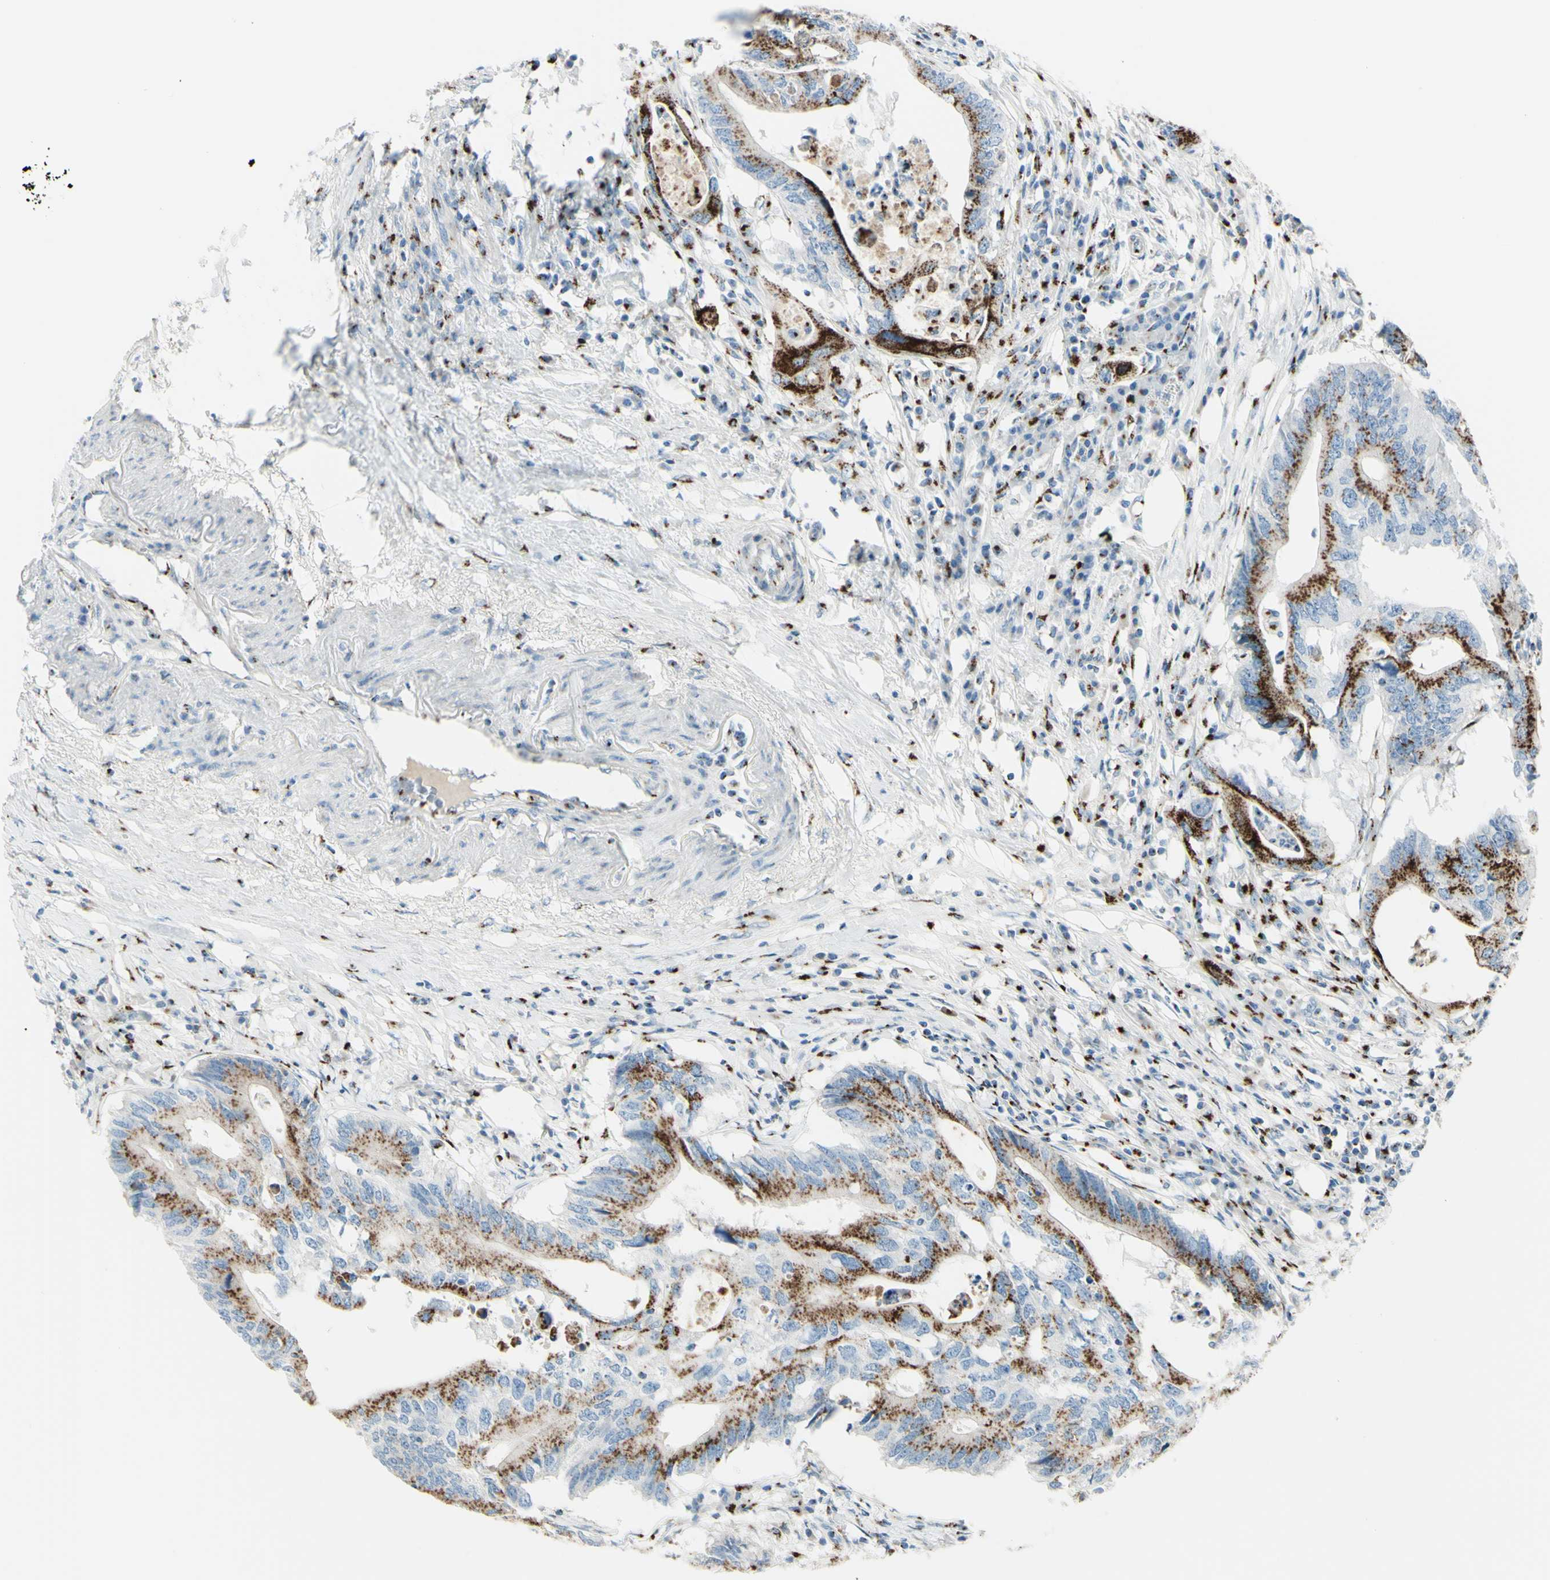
{"staining": {"intensity": "strong", "quantity": ">75%", "location": "cytoplasmic/membranous"}, "tissue": "colorectal cancer", "cell_type": "Tumor cells", "image_type": "cancer", "snomed": [{"axis": "morphology", "description": "Adenocarcinoma, NOS"}, {"axis": "topography", "description": "Colon"}], "caption": "Brown immunohistochemical staining in colorectal cancer exhibits strong cytoplasmic/membranous positivity in approximately >75% of tumor cells.", "gene": "B4GALT1", "patient": {"sex": "male", "age": 71}}